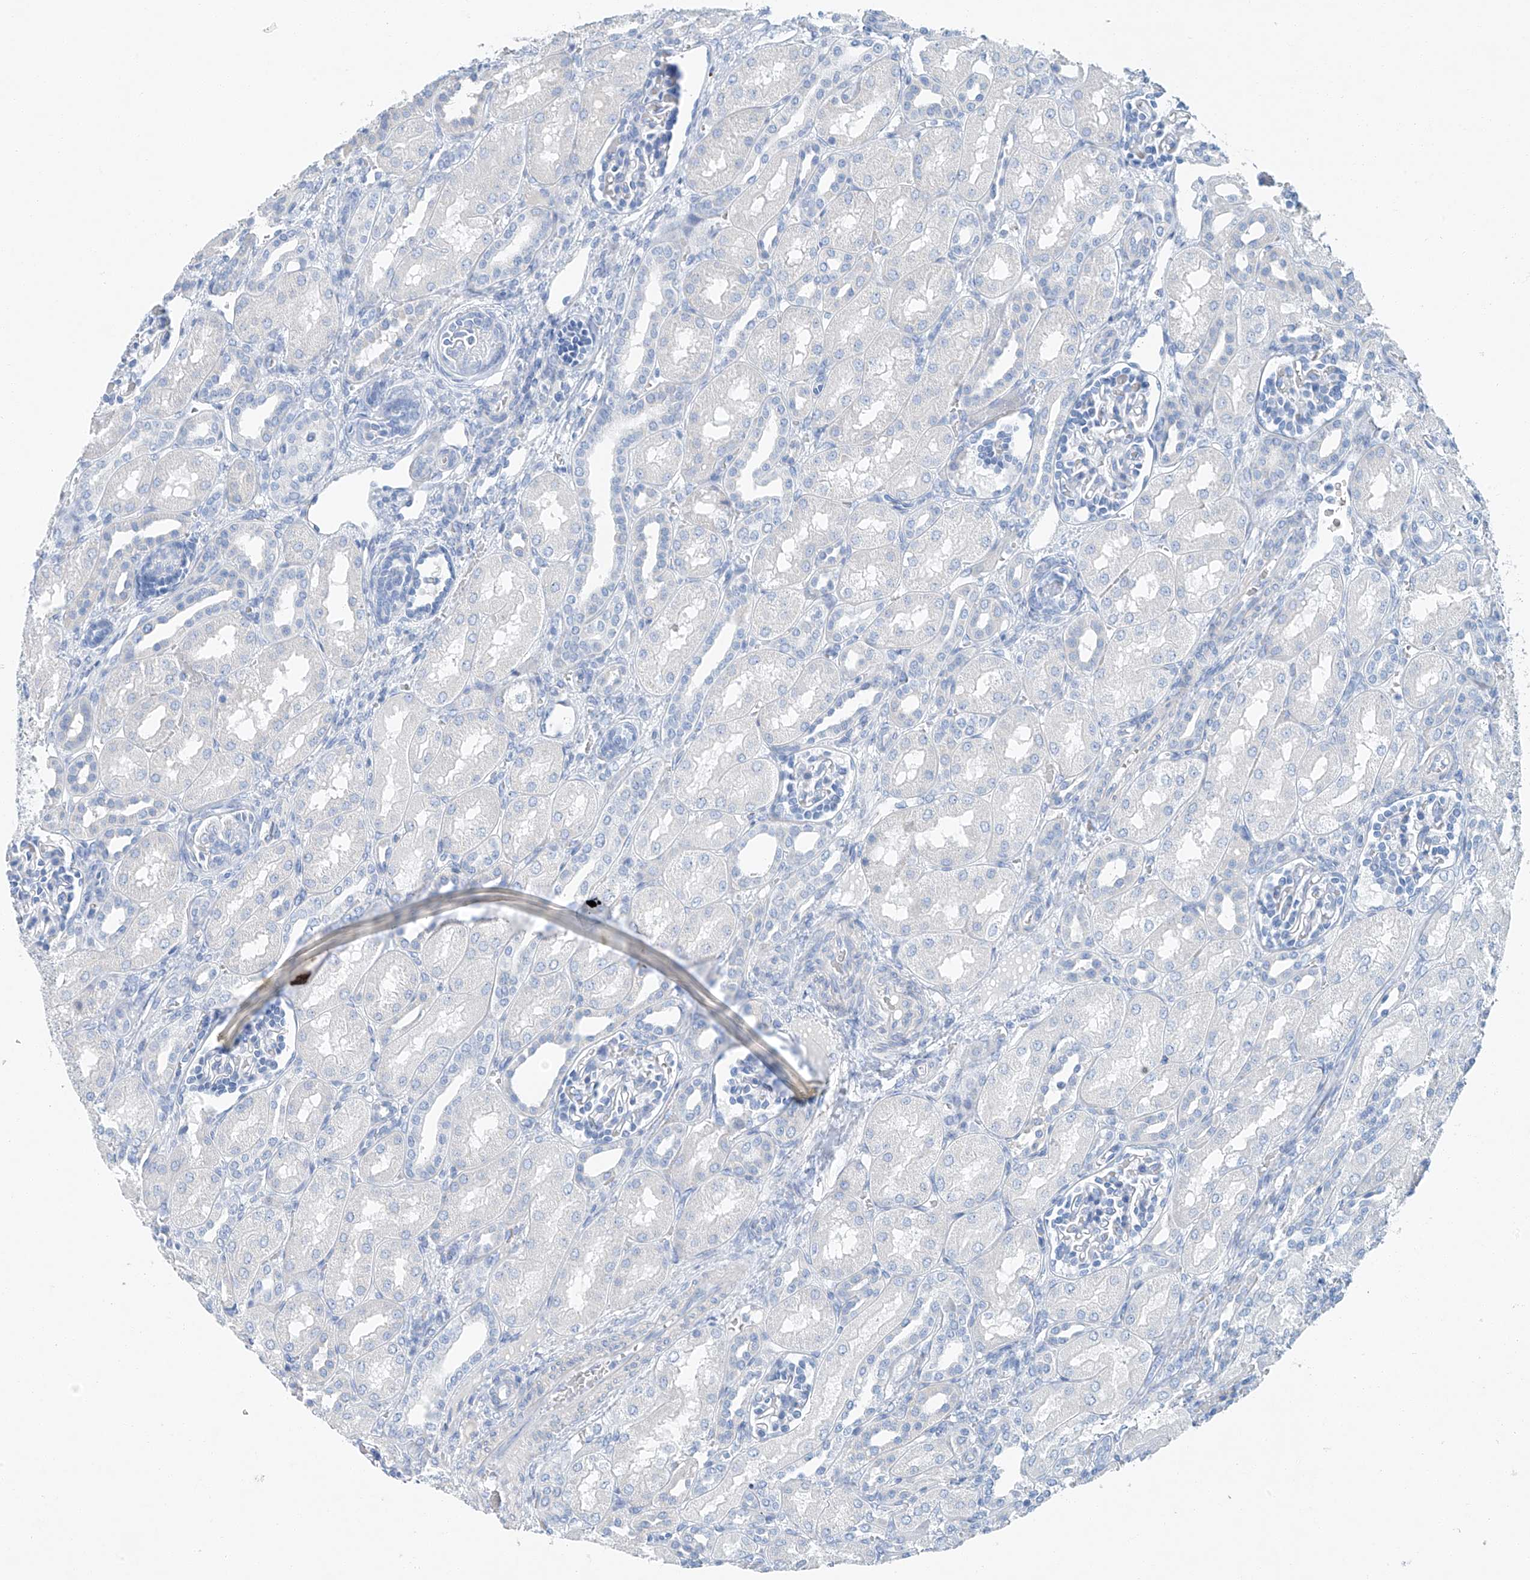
{"staining": {"intensity": "negative", "quantity": "none", "location": "none"}, "tissue": "kidney", "cell_type": "Cells in glomeruli", "image_type": "normal", "snomed": [{"axis": "morphology", "description": "Normal tissue, NOS"}, {"axis": "morphology", "description": "Neoplasm, malignant, NOS"}, {"axis": "topography", "description": "Kidney"}], "caption": "A histopathology image of human kidney is negative for staining in cells in glomeruli. (Immunohistochemistry, brightfield microscopy, high magnification).", "gene": "C1orf87", "patient": {"sex": "female", "age": 1}}